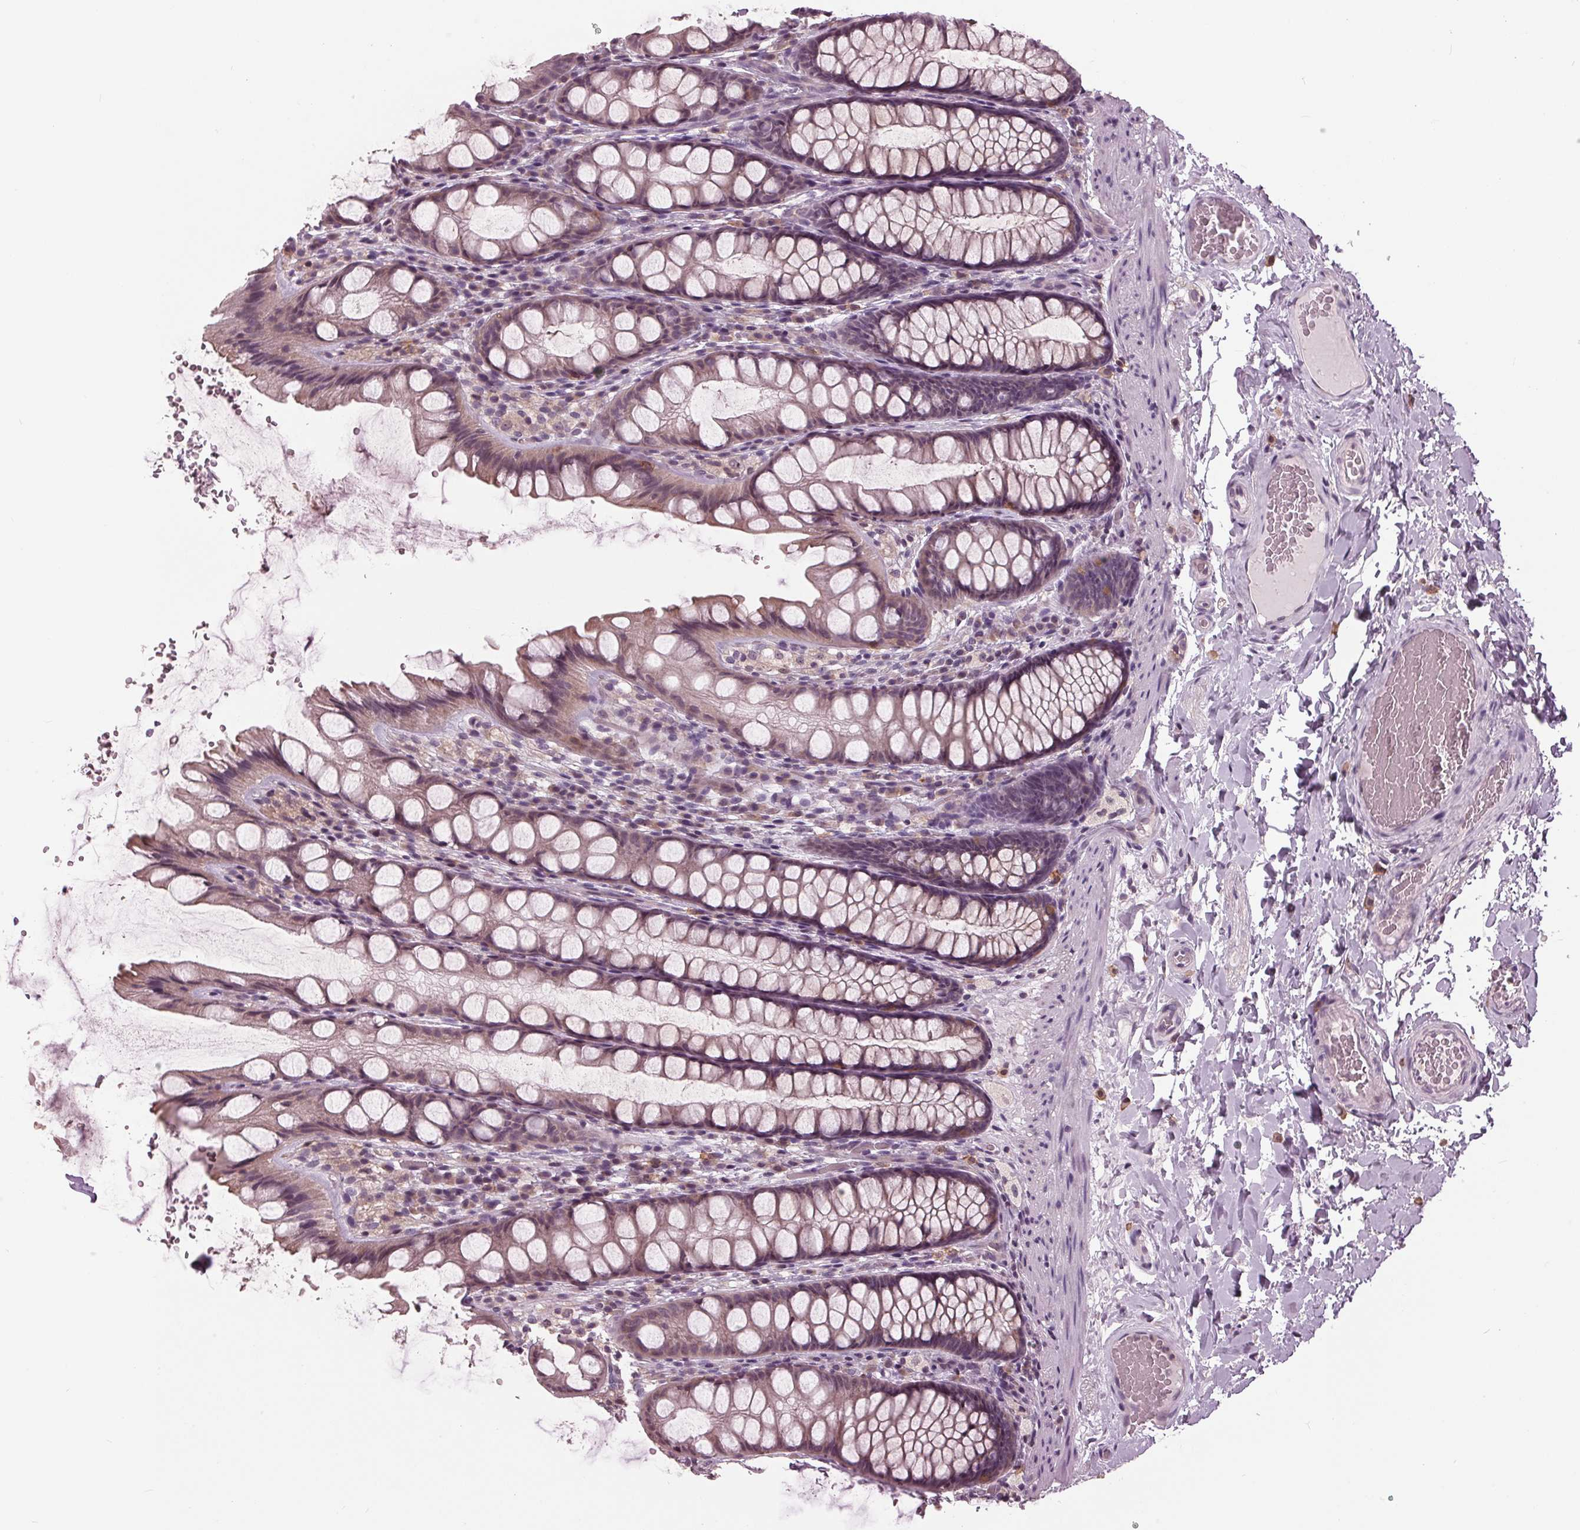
{"staining": {"intensity": "negative", "quantity": "none", "location": "none"}, "tissue": "colon", "cell_type": "Endothelial cells", "image_type": "normal", "snomed": [{"axis": "morphology", "description": "Normal tissue, NOS"}, {"axis": "topography", "description": "Colon"}], "caption": "Endothelial cells show no significant protein expression in unremarkable colon.", "gene": "SIGLEC6", "patient": {"sex": "male", "age": 47}}